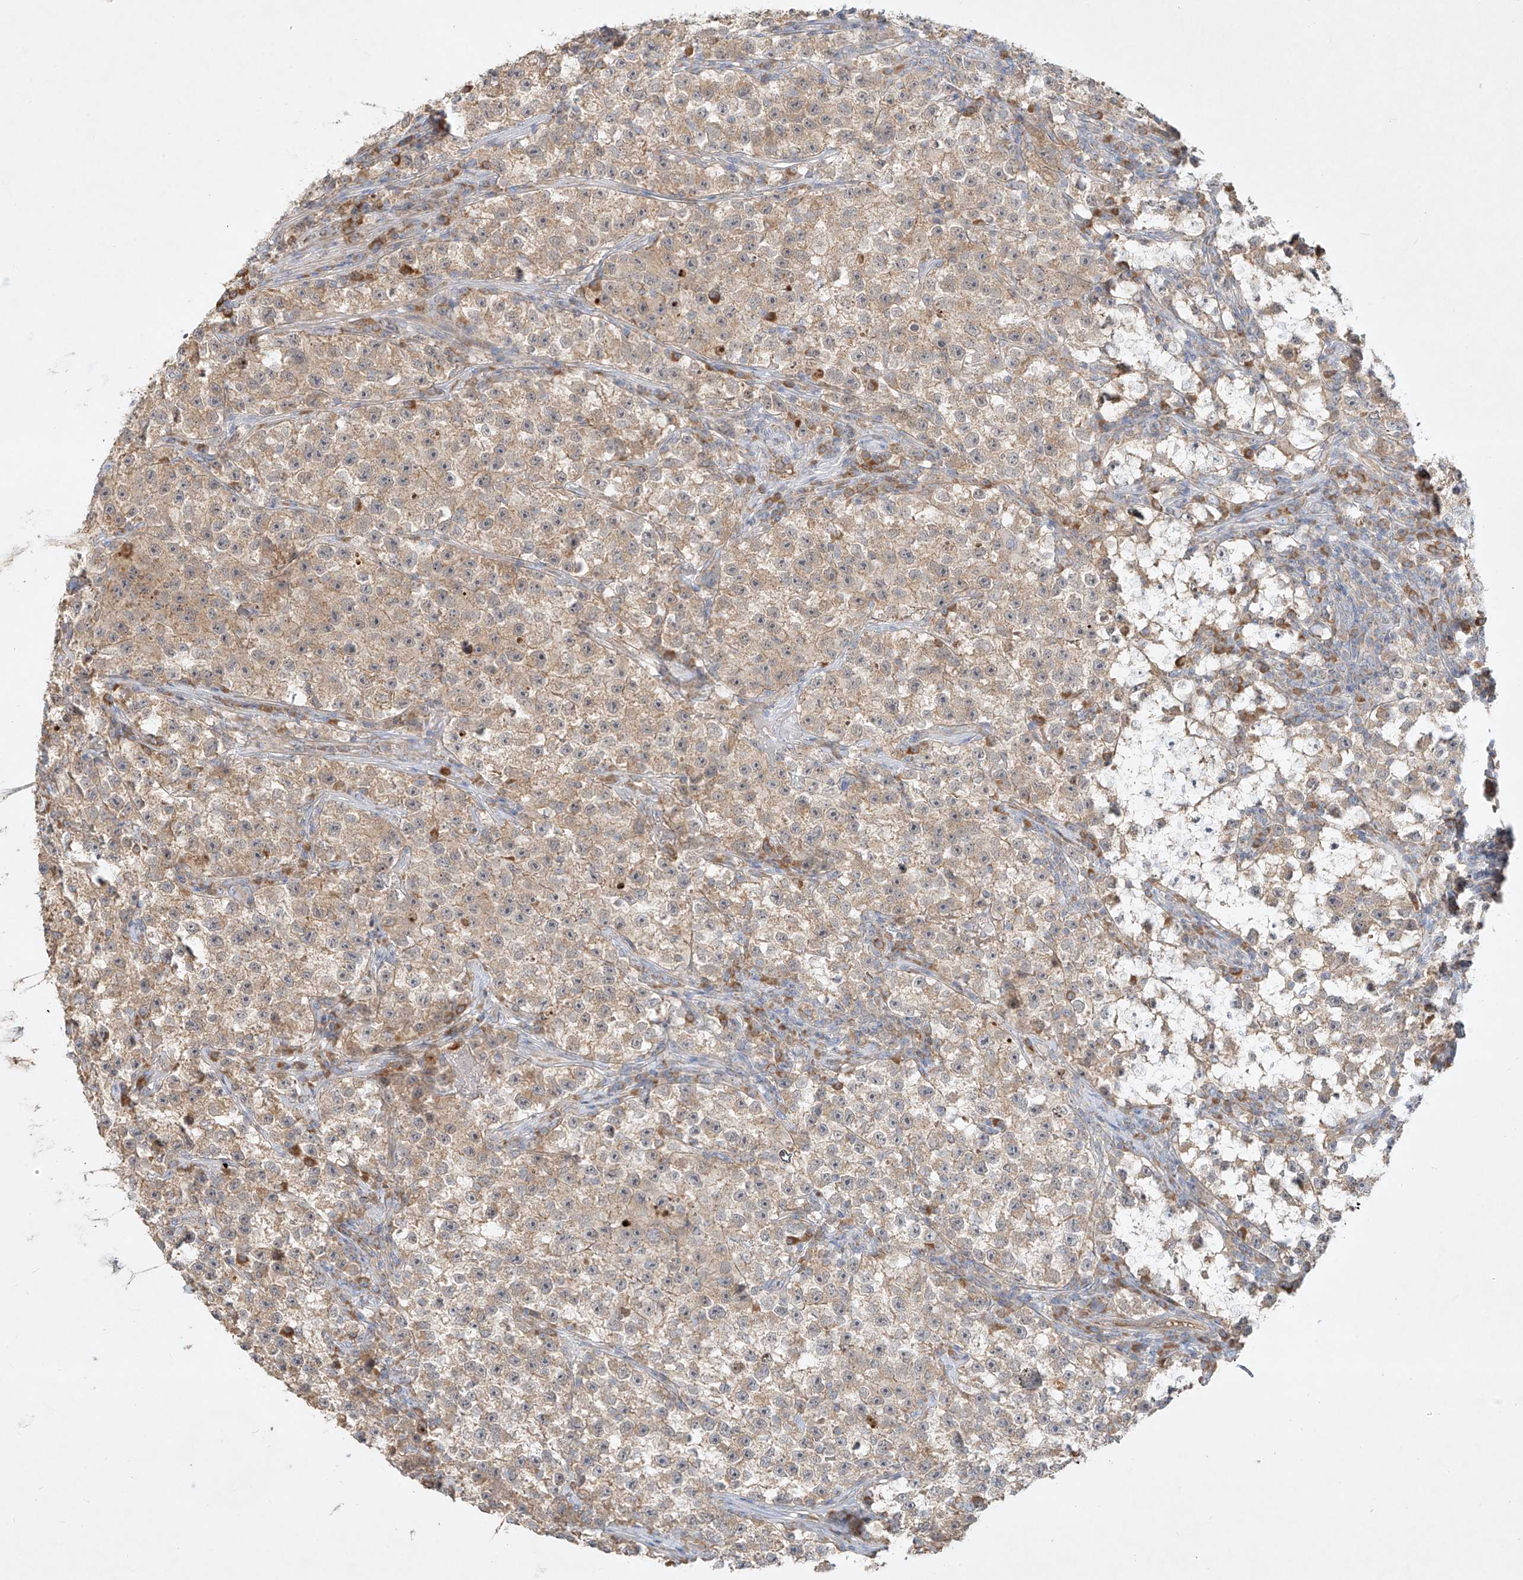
{"staining": {"intensity": "weak", "quantity": "25%-75%", "location": "cytoplasmic/membranous"}, "tissue": "testis cancer", "cell_type": "Tumor cells", "image_type": "cancer", "snomed": [{"axis": "morphology", "description": "Seminoma, NOS"}, {"axis": "topography", "description": "Testis"}], "caption": "A photomicrograph showing weak cytoplasmic/membranous positivity in about 25%-75% of tumor cells in testis cancer (seminoma), as visualized by brown immunohistochemical staining.", "gene": "KPNA7", "patient": {"sex": "male", "age": 22}}